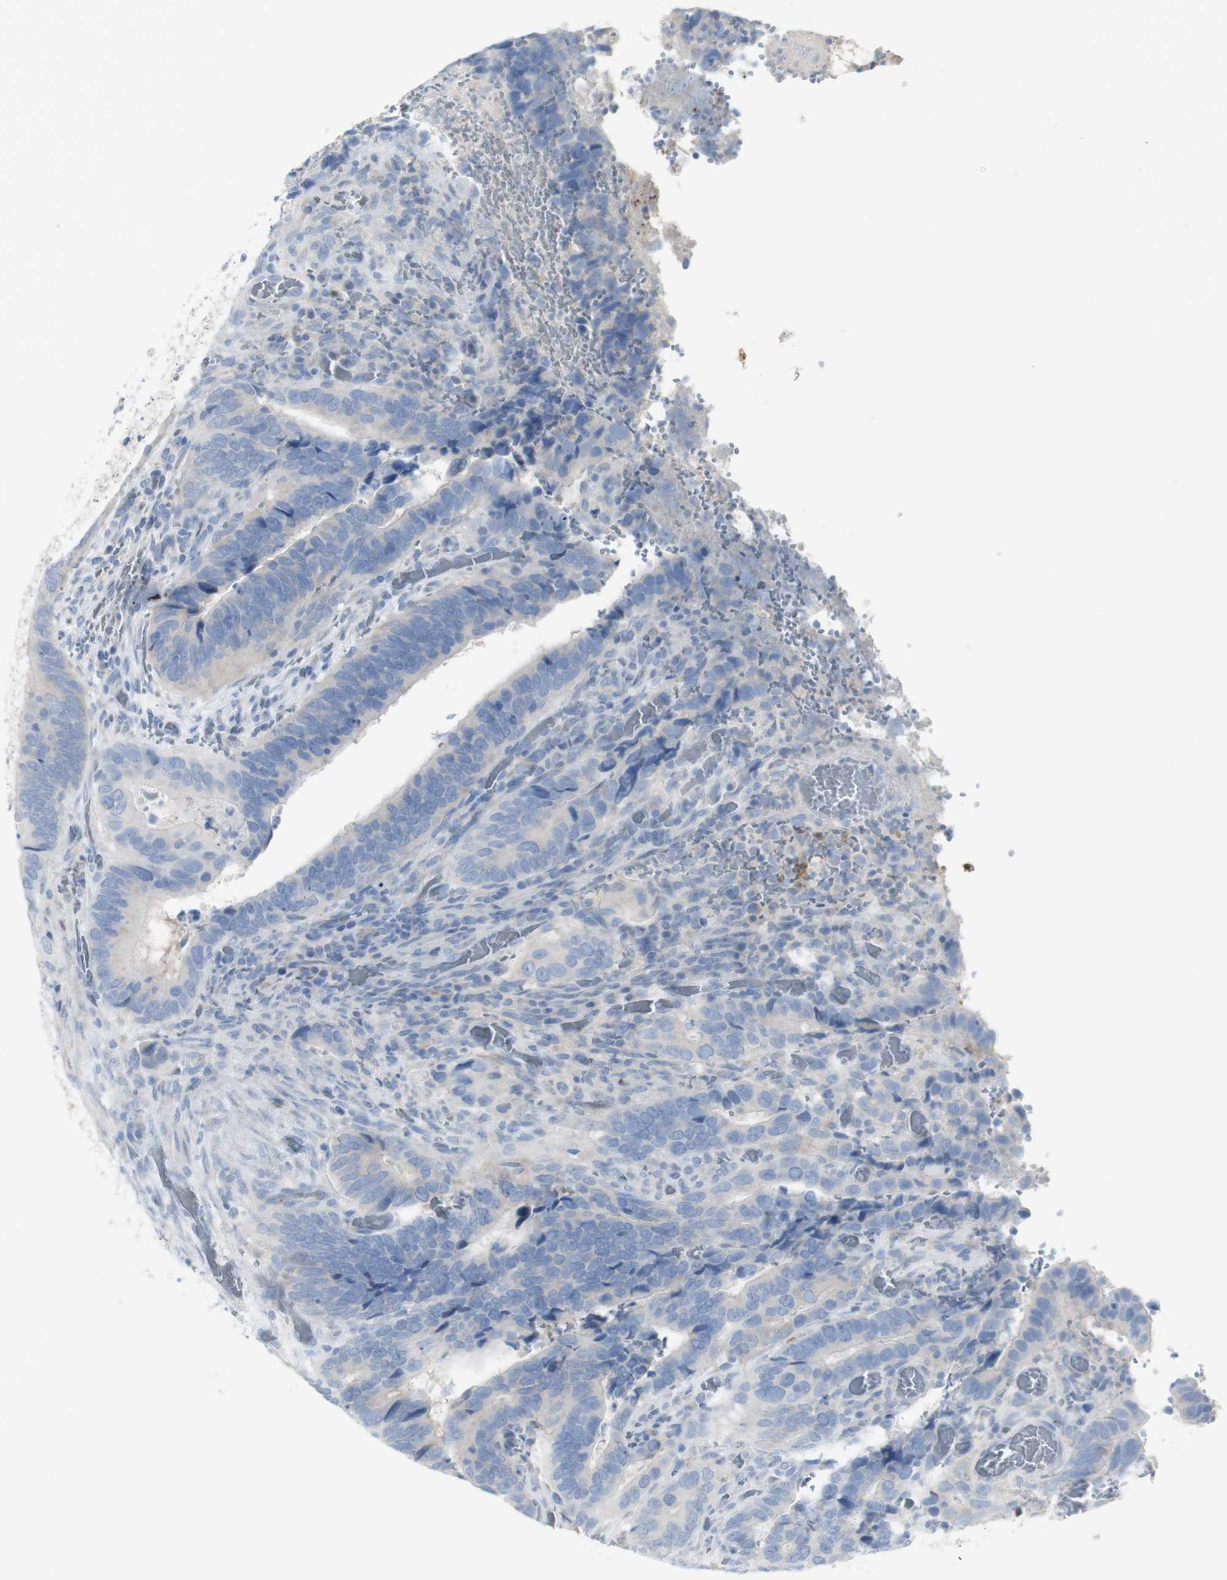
{"staining": {"intensity": "weak", "quantity": "<25%", "location": "cytoplasmic/membranous"}, "tissue": "colorectal cancer", "cell_type": "Tumor cells", "image_type": "cancer", "snomed": [{"axis": "morphology", "description": "Adenocarcinoma, NOS"}, {"axis": "topography", "description": "Colon"}], "caption": "Immunohistochemistry histopathology image of human colorectal adenocarcinoma stained for a protein (brown), which shows no expression in tumor cells. (Immunohistochemistry (ihc), brightfield microscopy, high magnification).", "gene": "CD207", "patient": {"sex": "male", "age": 72}}